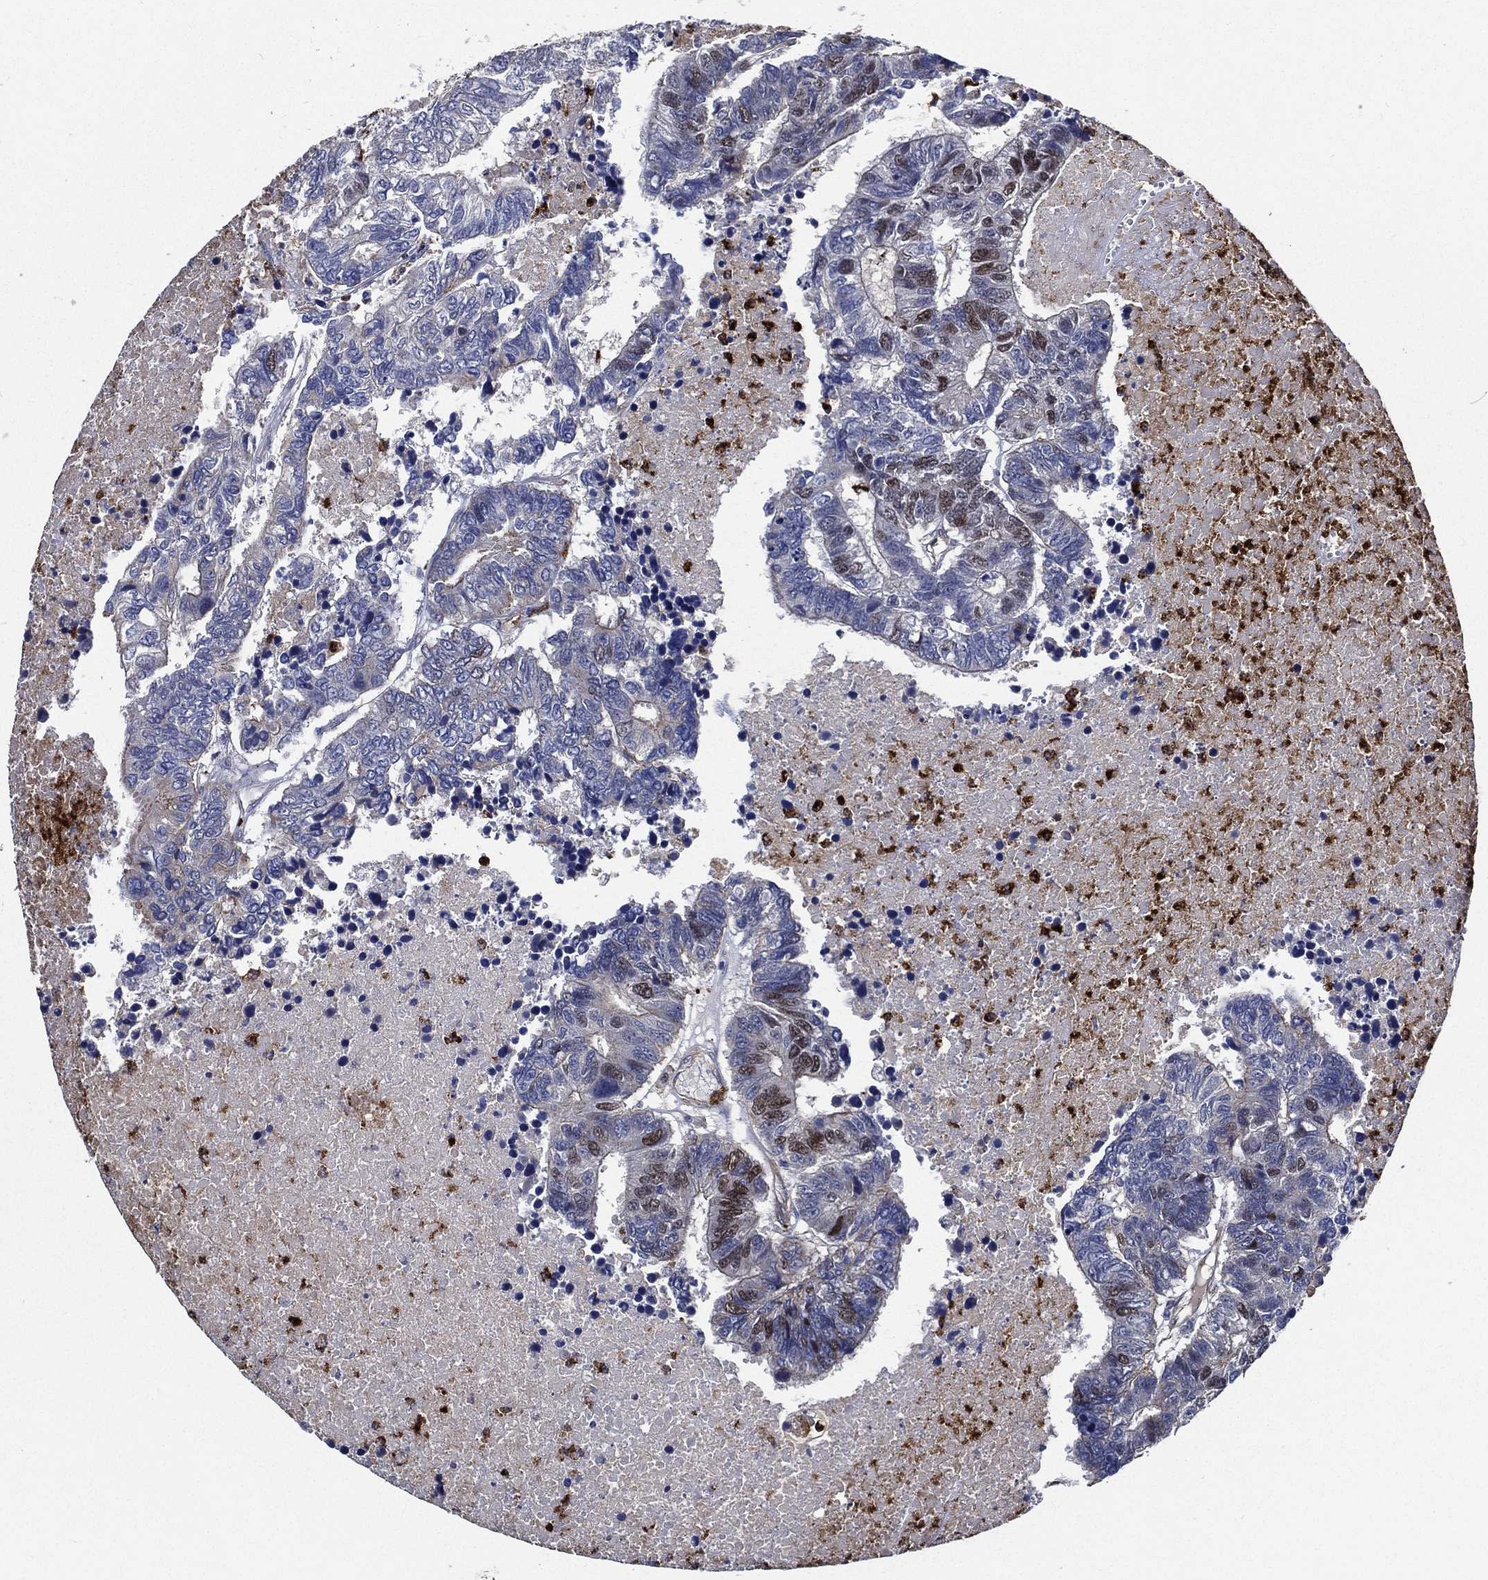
{"staining": {"intensity": "moderate", "quantity": "<25%", "location": "nuclear"}, "tissue": "colorectal cancer", "cell_type": "Tumor cells", "image_type": "cancer", "snomed": [{"axis": "morphology", "description": "Adenocarcinoma, NOS"}, {"axis": "topography", "description": "Colon"}], "caption": "A brown stain shows moderate nuclear staining of a protein in human colorectal cancer tumor cells. (Stains: DAB (3,3'-diaminobenzidine) in brown, nuclei in blue, Microscopy: brightfield microscopy at high magnification).", "gene": "KIF20B", "patient": {"sex": "female", "age": 48}}